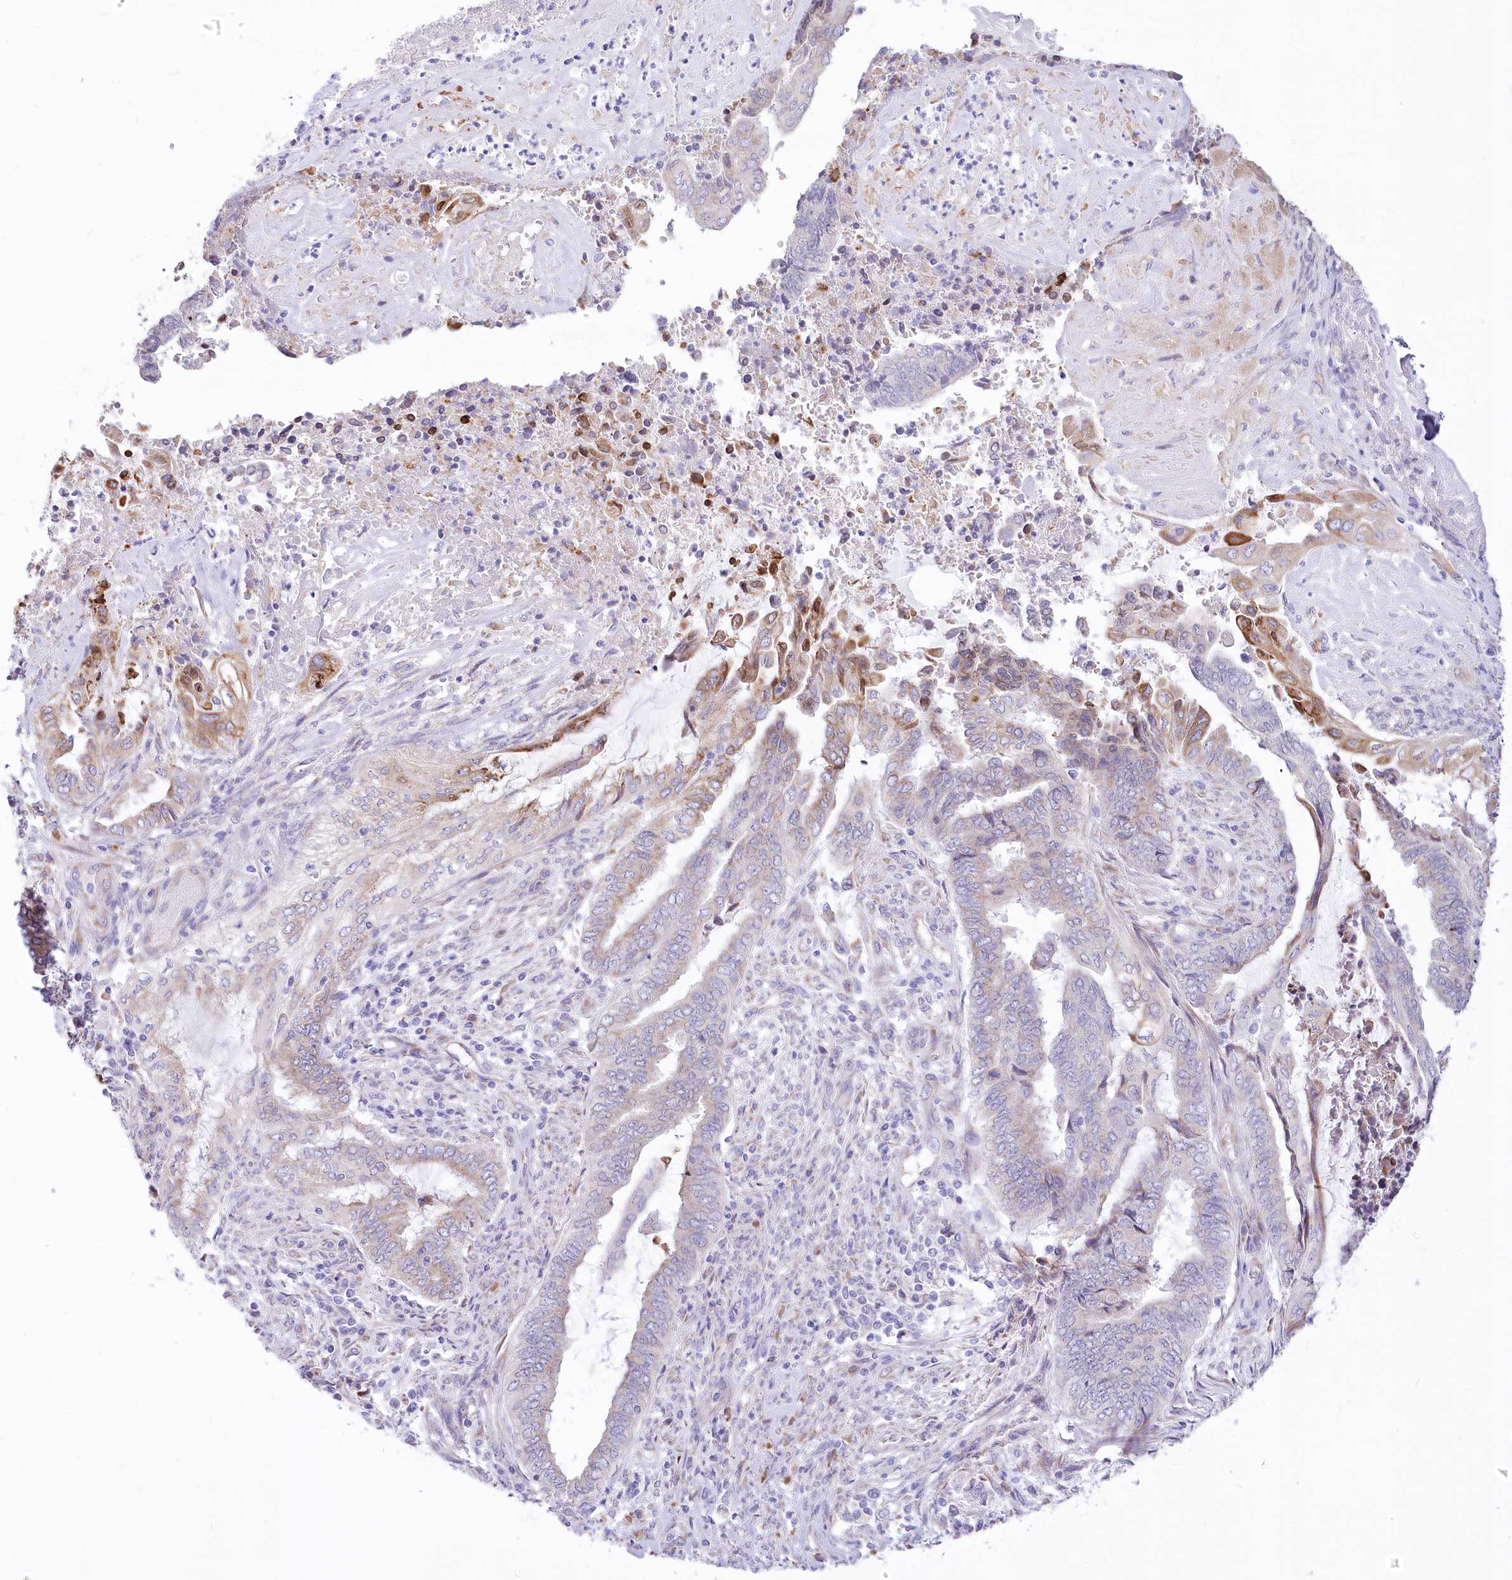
{"staining": {"intensity": "moderate", "quantity": "<25%", "location": "cytoplasmic/membranous"}, "tissue": "endometrial cancer", "cell_type": "Tumor cells", "image_type": "cancer", "snomed": [{"axis": "morphology", "description": "Adenocarcinoma, NOS"}, {"axis": "topography", "description": "Uterus"}, {"axis": "topography", "description": "Endometrium"}], "caption": "A micrograph showing moderate cytoplasmic/membranous positivity in approximately <25% of tumor cells in adenocarcinoma (endometrial), as visualized by brown immunohistochemical staining.", "gene": "STT3B", "patient": {"sex": "female", "age": 70}}